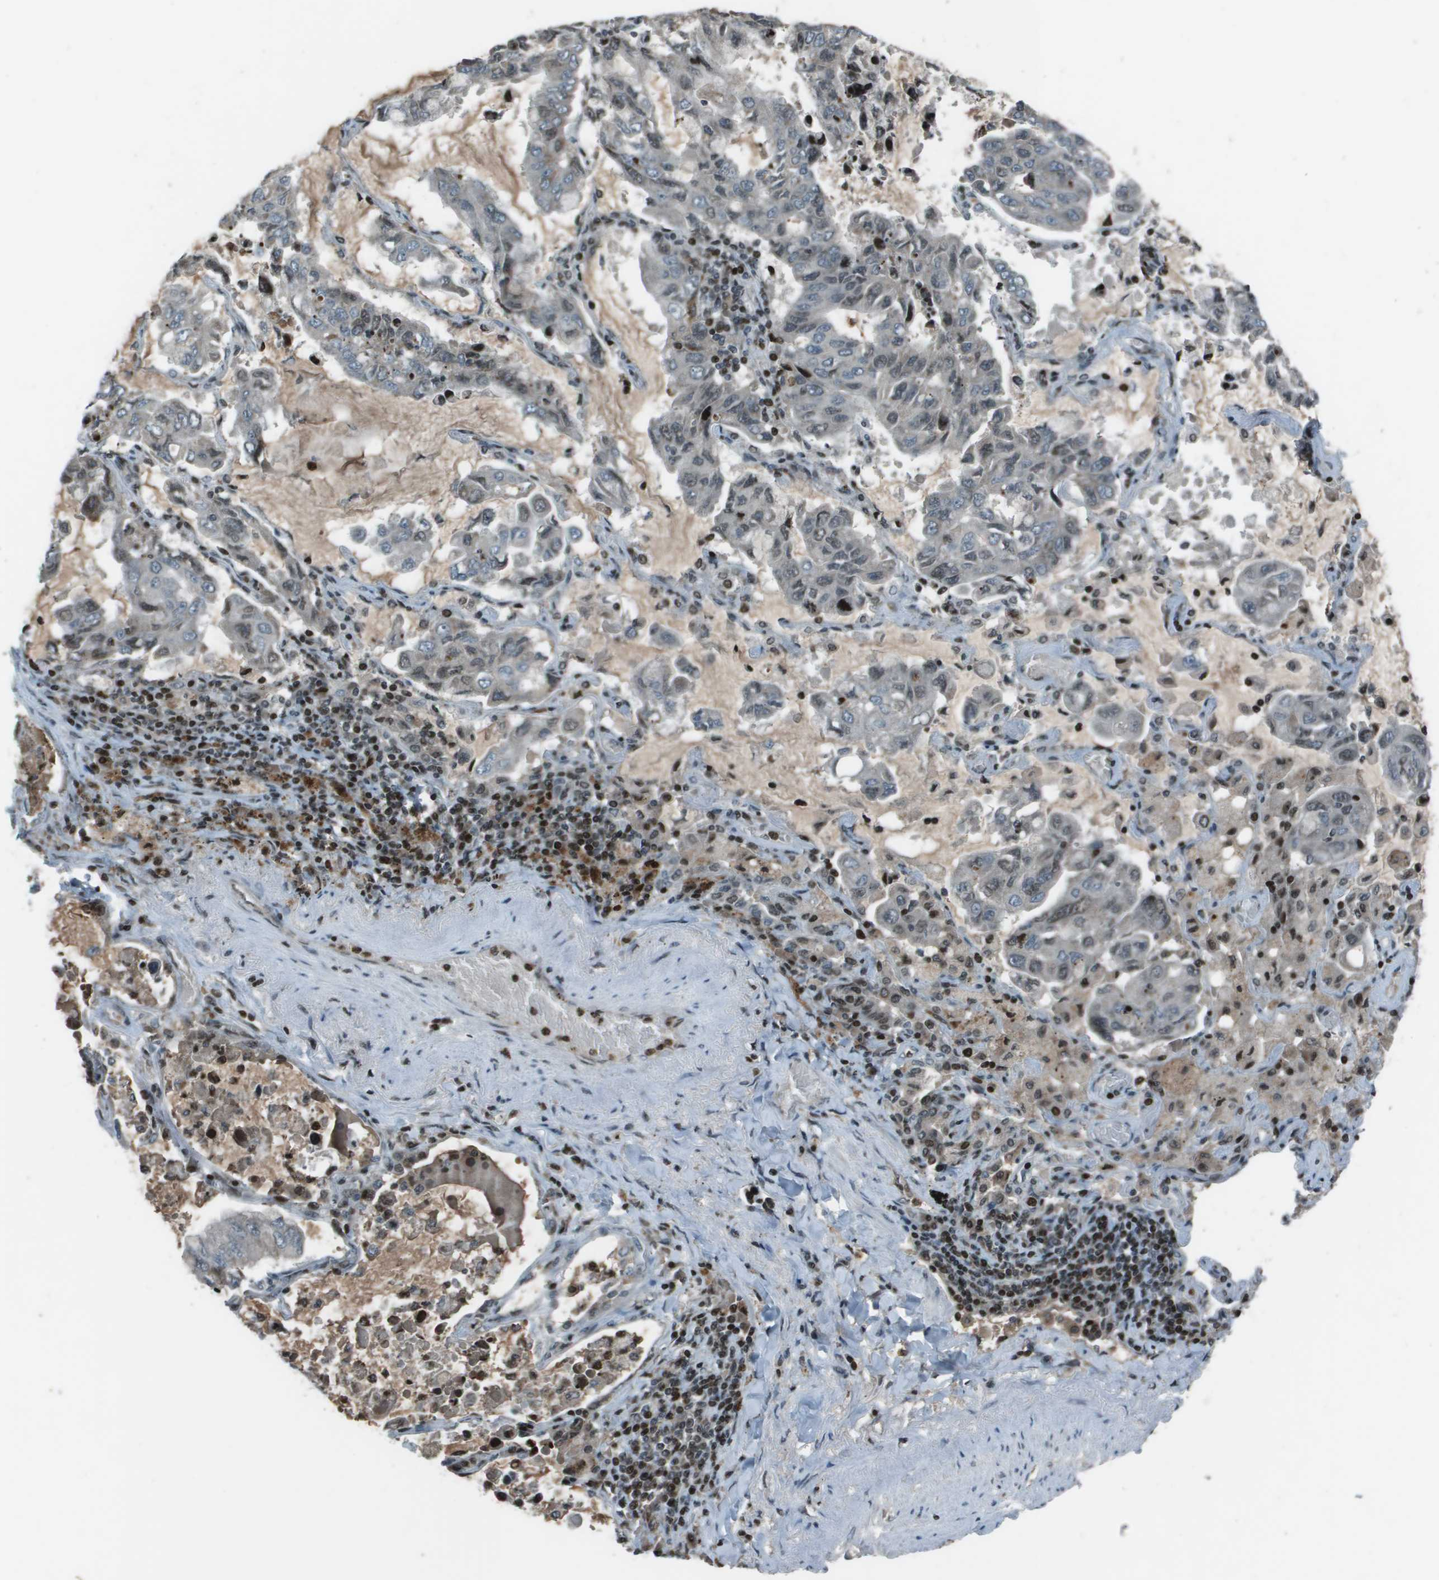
{"staining": {"intensity": "weak", "quantity": "<25%", "location": "nuclear"}, "tissue": "lung cancer", "cell_type": "Tumor cells", "image_type": "cancer", "snomed": [{"axis": "morphology", "description": "Adenocarcinoma, NOS"}, {"axis": "topography", "description": "Lung"}], "caption": "Human lung adenocarcinoma stained for a protein using immunohistochemistry (IHC) shows no staining in tumor cells.", "gene": "CXCL12", "patient": {"sex": "male", "age": 64}}